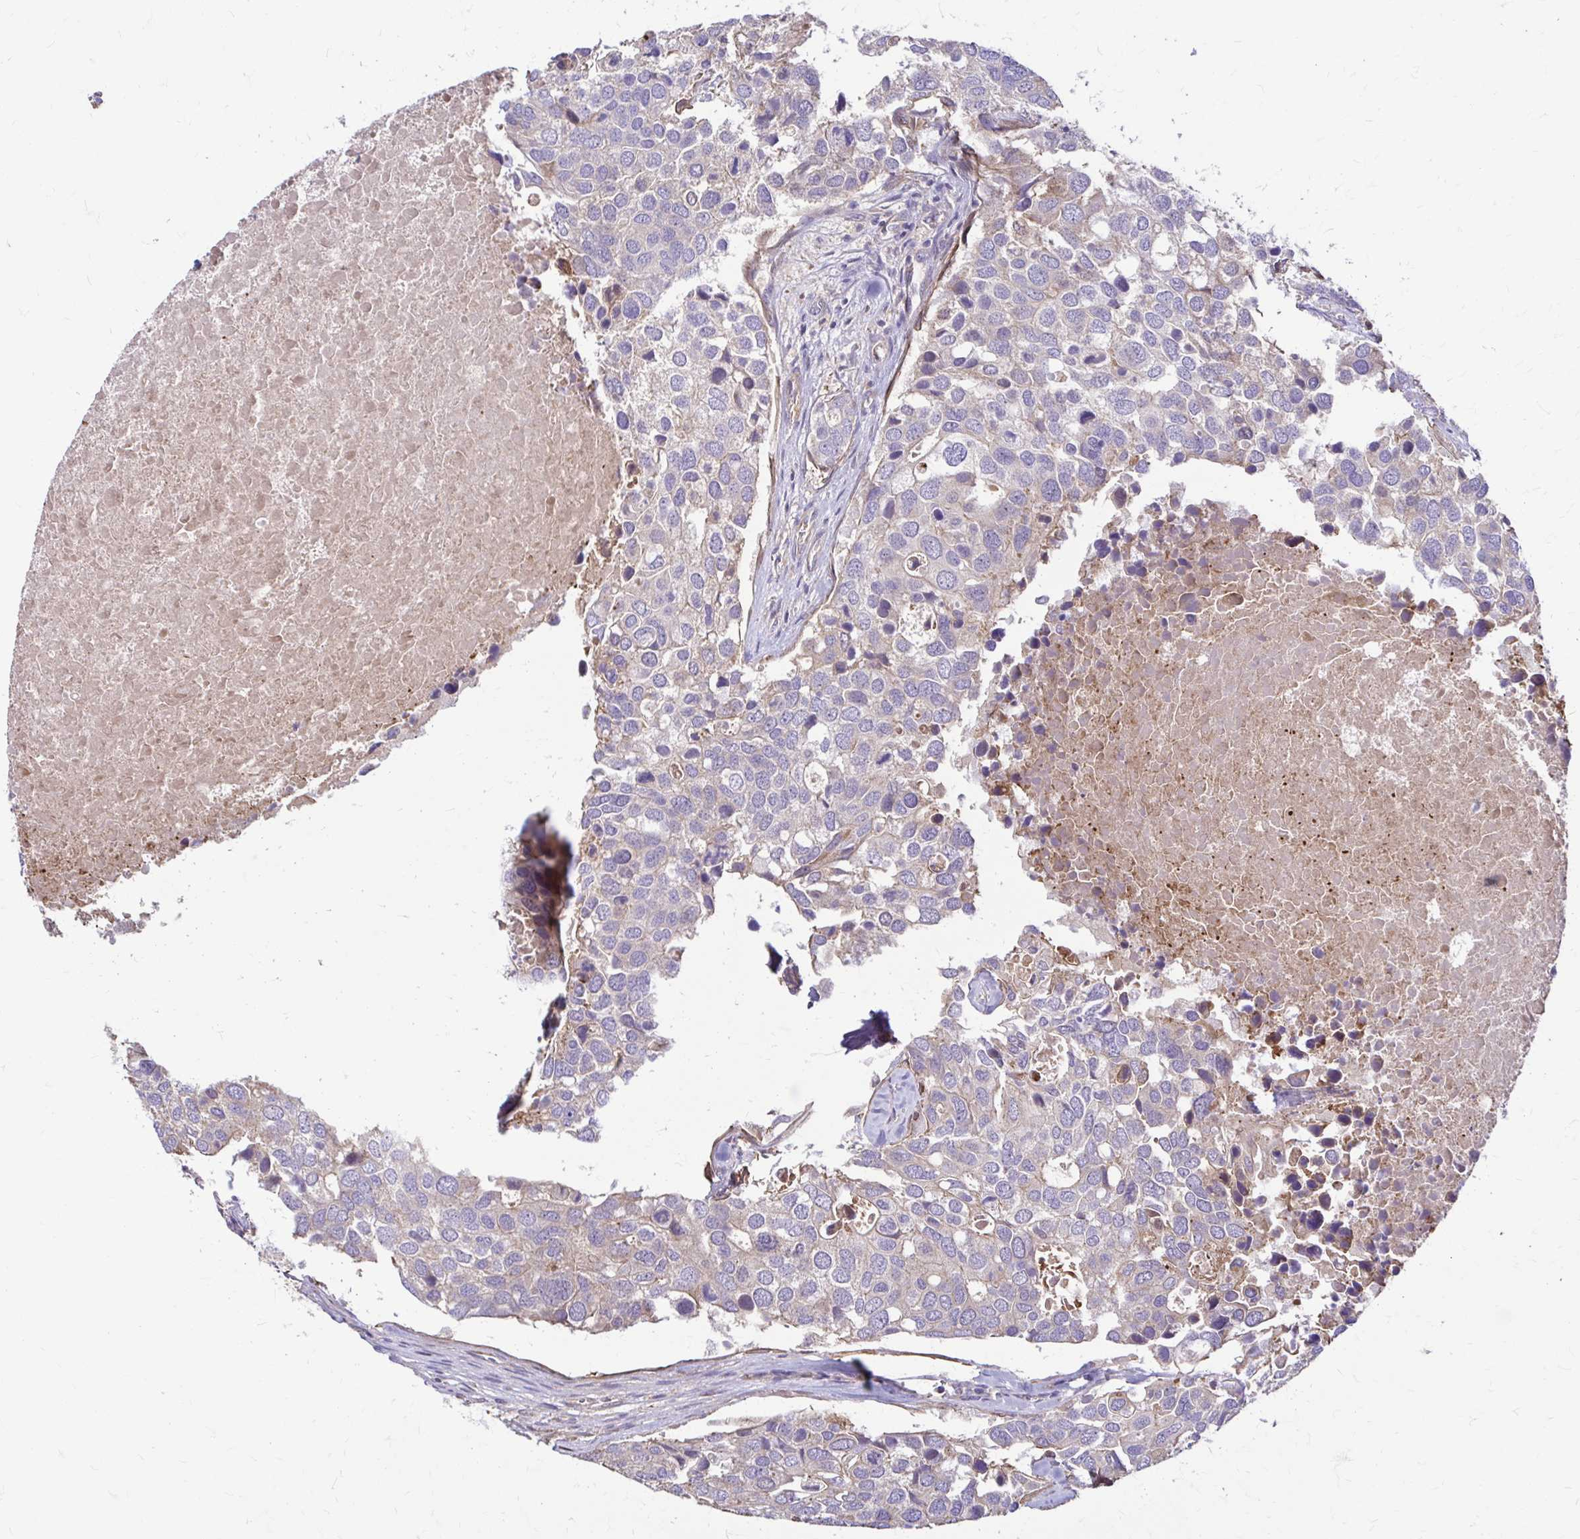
{"staining": {"intensity": "negative", "quantity": "none", "location": "none"}, "tissue": "breast cancer", "cell_type": "Tumor cells", "image_type": "cancer", "snomed": [{"axis": "morphology", "description": "Duct carcinoma"}, {"axis": "topography", "description": "Breast"}], "caption": "A histopathology image of human breast cancer (infiltrating ductal carcinoma) is negative for staining in tumor cells.", "gene": "DSP", "patient": {"sex": "female", "age": 83}}